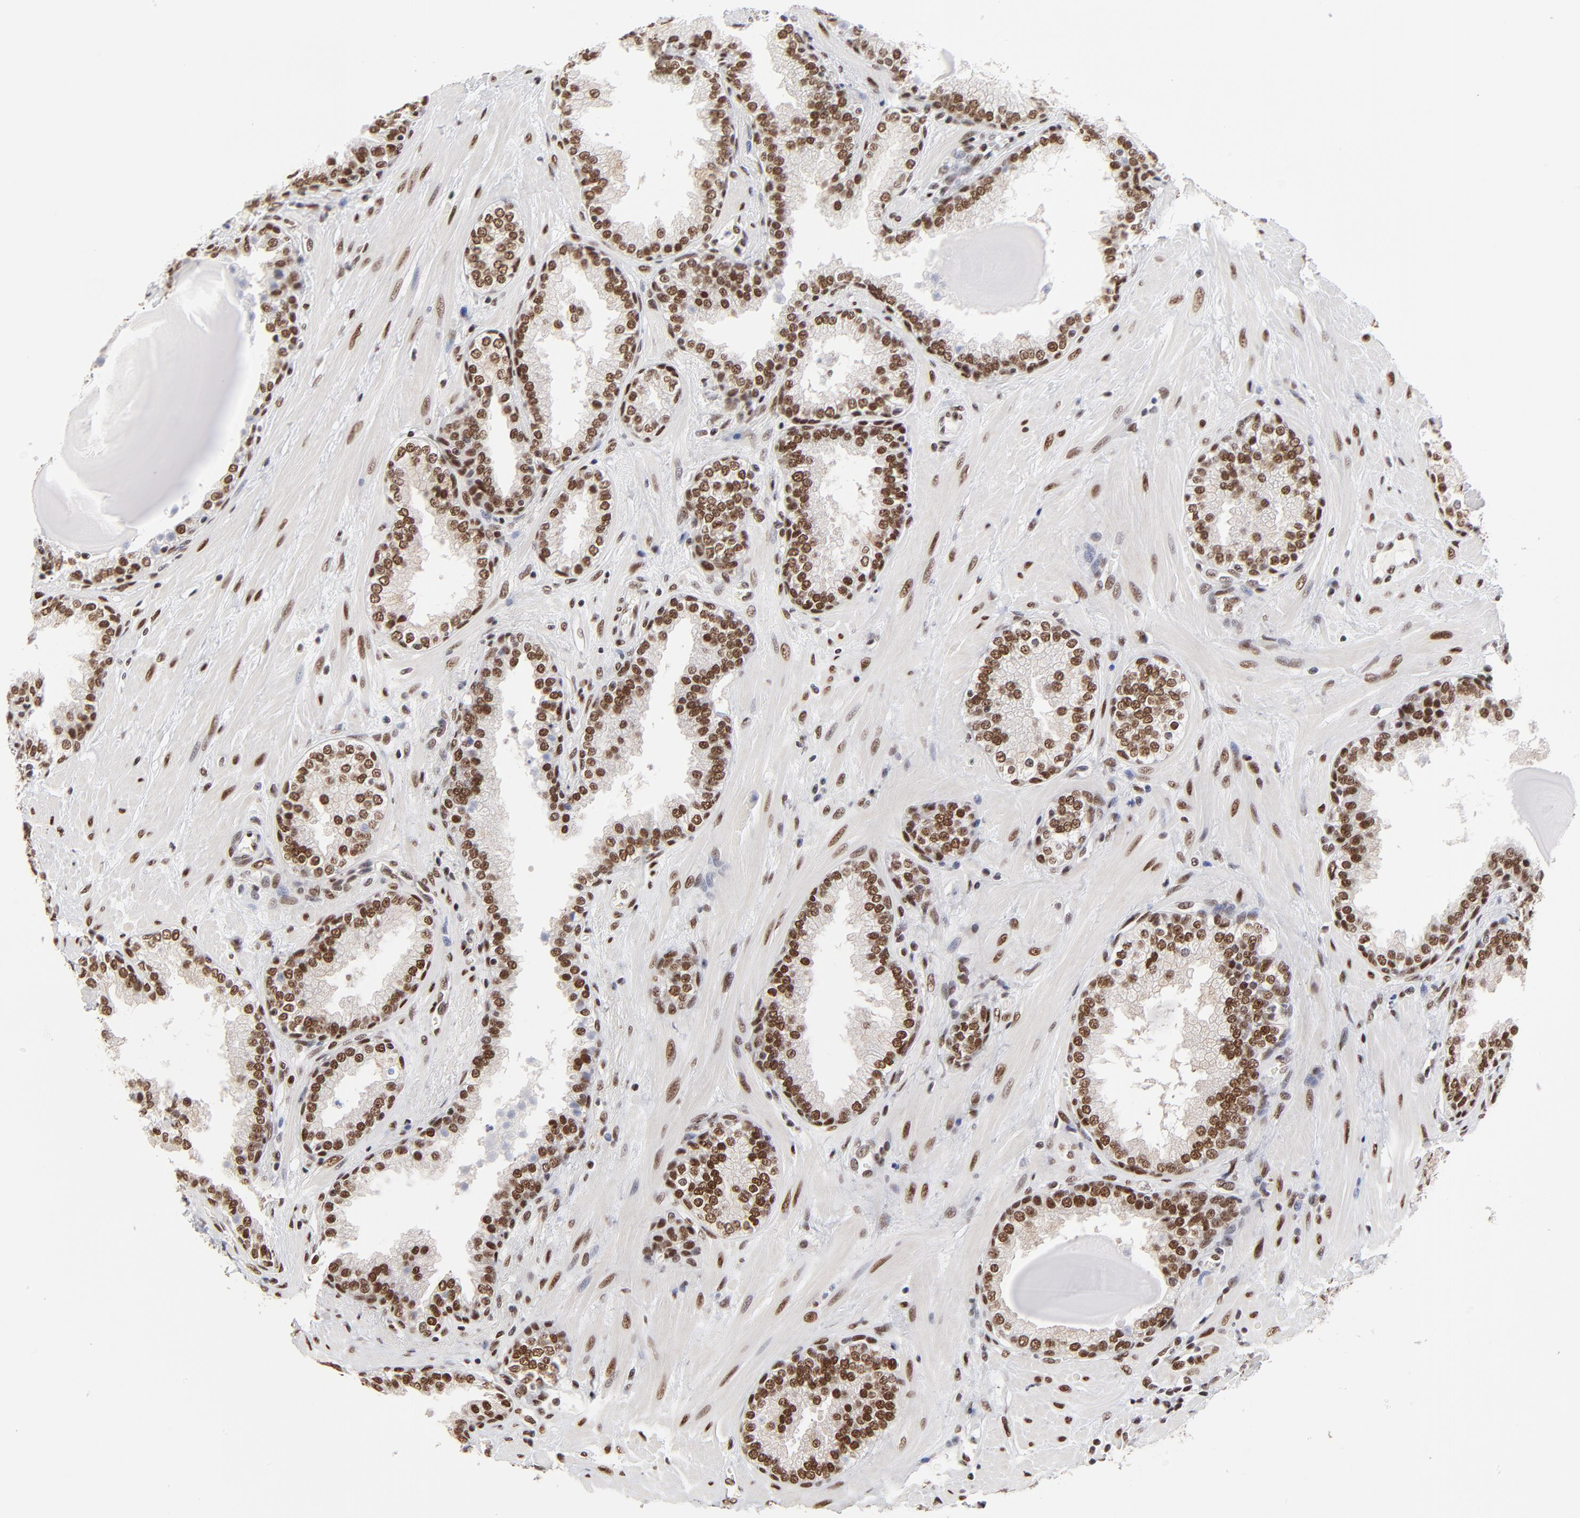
{"staining": {"intensity": "strong", "quantity": ">75%", "location": "nuclear"}, "tissue": "prostate", "cell_type": "Glandular cells", "image_type": "normal", "snomed": [{"axis": "morphology", "description": "Normal tissue, NOS"}, {"axis": "topography", "description": "Prostate"}], "caption": "Immunohistochemistry of benign prostate displays high levels of strong nuclear staining in approximately >75% of glandular cells. (IHC, brightfield microscopy, high magnification).", "gene": "ZMYM3", "patient": {"sex": "male", "age": 51}}